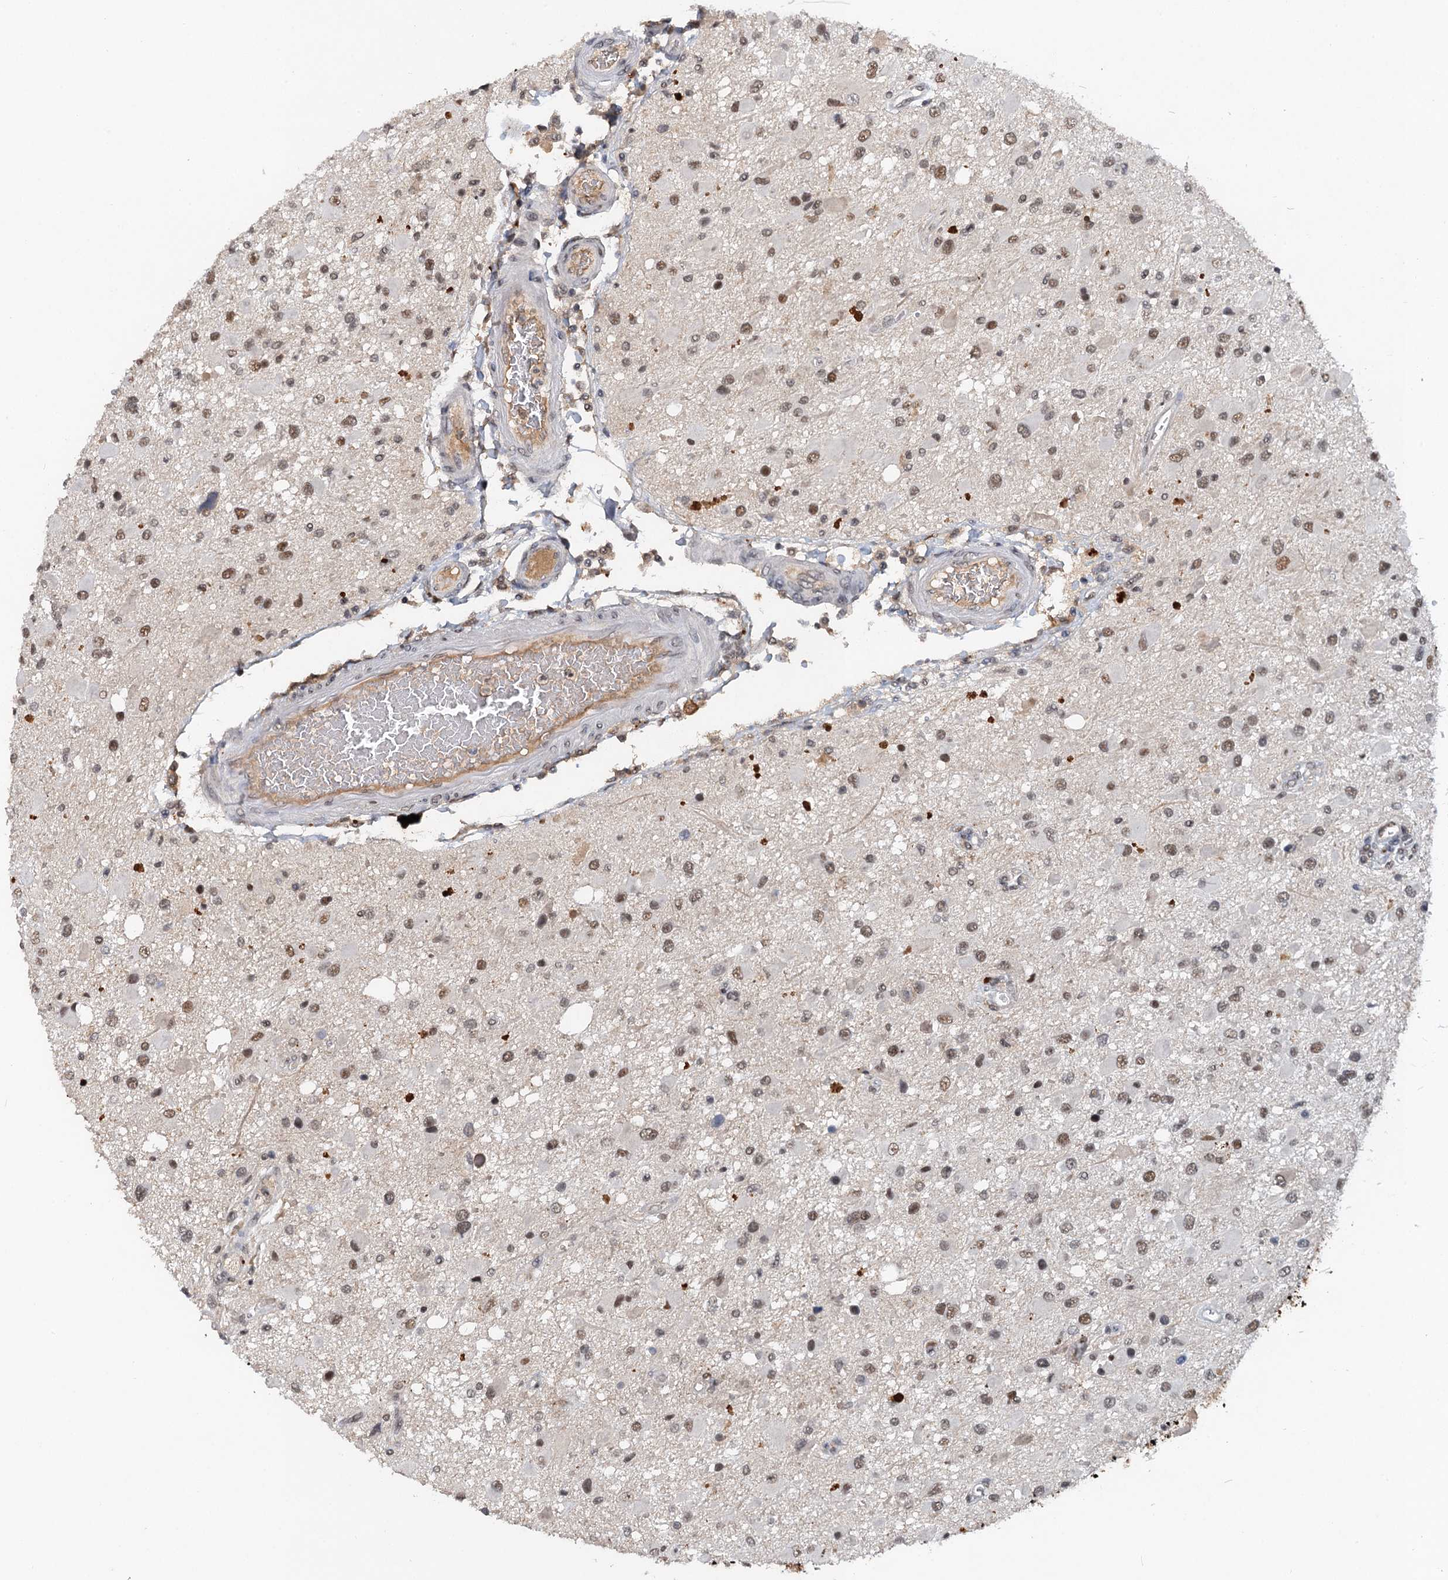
{"staining": {"intensity": "moderate", "quantity": ">75%", "location": "nuclear"}, "tissue": "glioma", "cell_type": "Tumor cells", "image_type": "cancer", "snomed": [{"axis": "morphology", "description": "Glioma, malignant, High grade"}, {"axis": "topography", "description": "Brain"}], "caption": "The immunohistochemical stain highlights moderate nuclear staining in tumor cells of glioma tissue.", "gene": "CSTF3", "patient": {"sex": "male", "age": 53}}